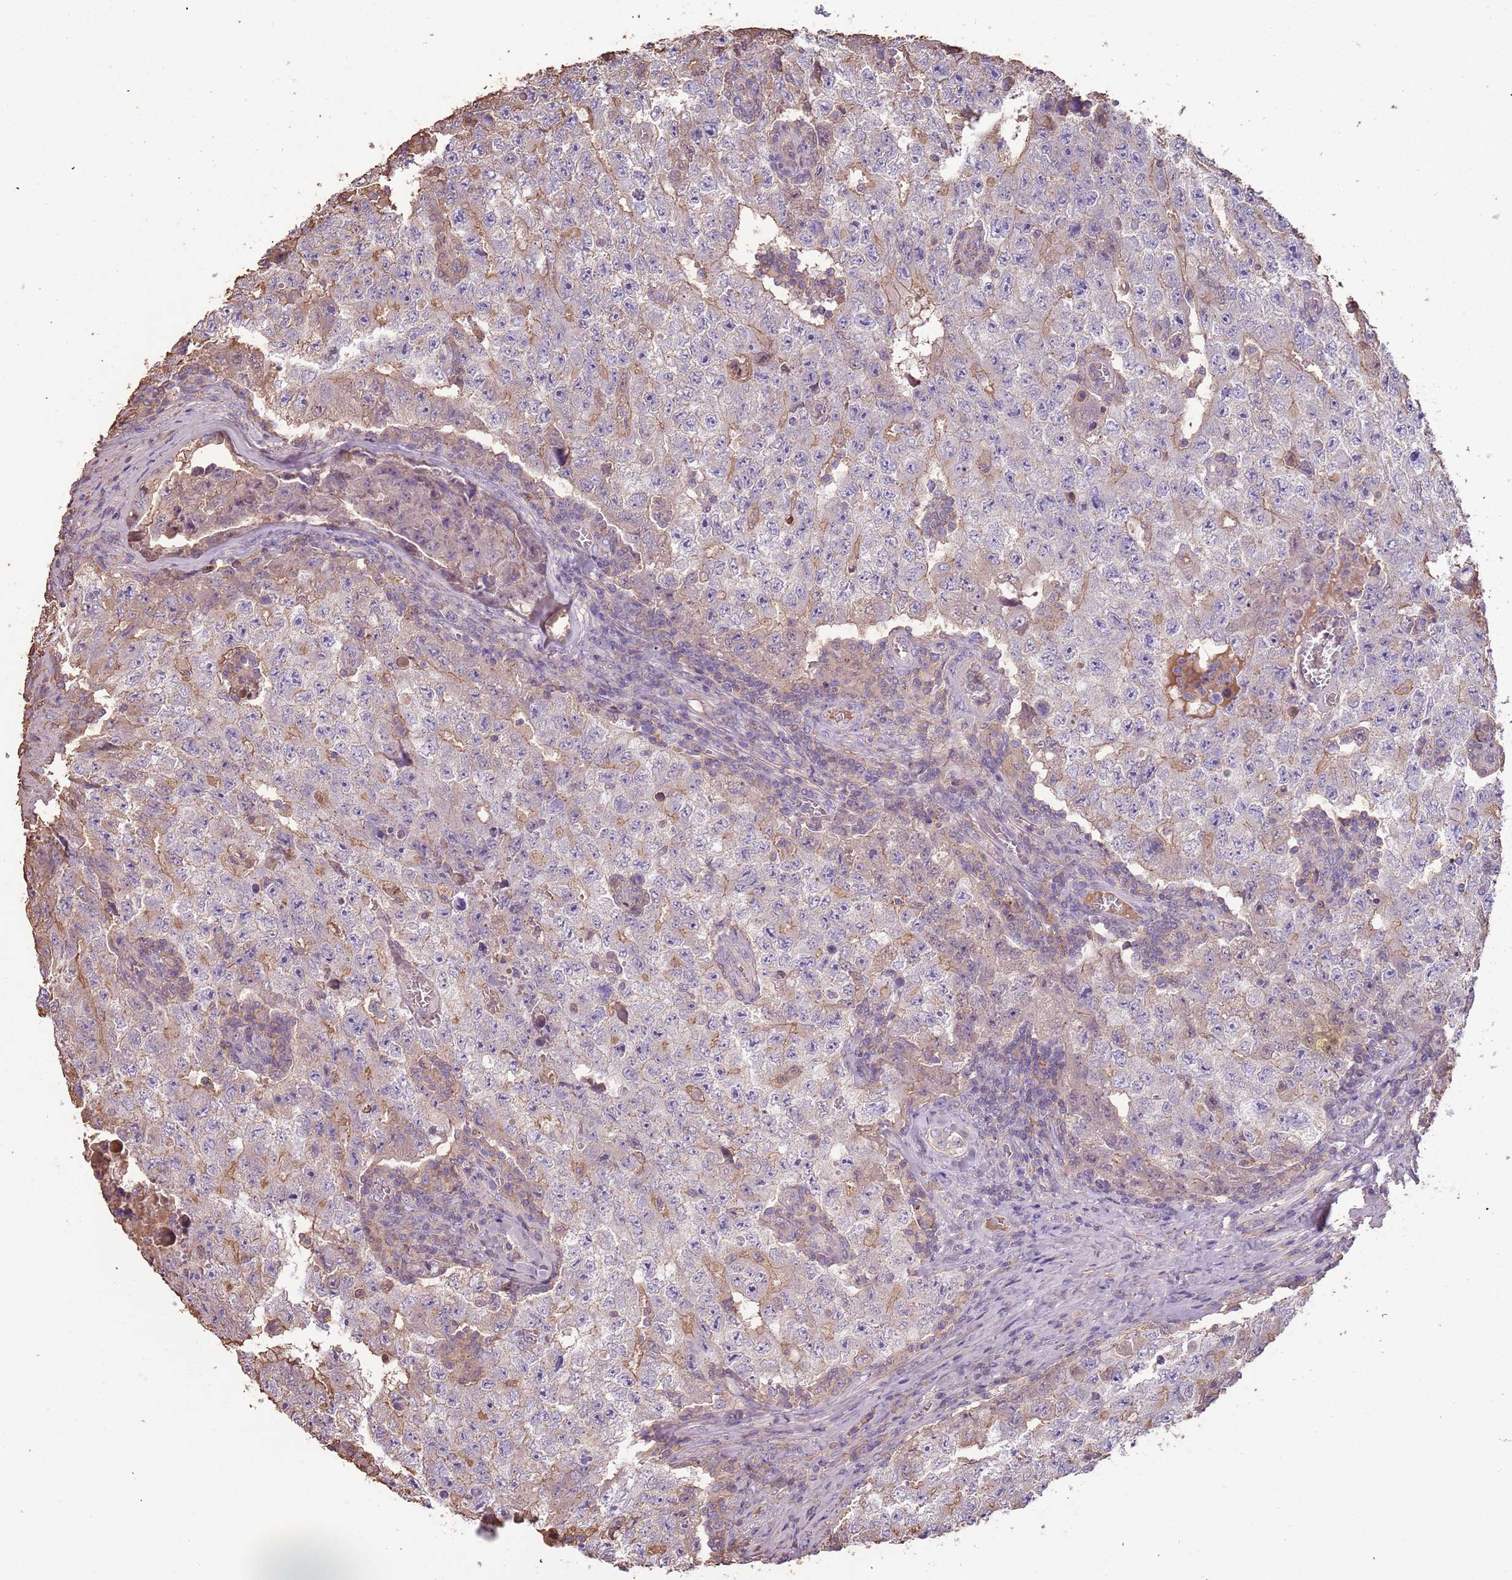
{"staining": {"intensity": "weak", "quantity": ">75%", "location": "cytoplasmic/membranous"}, "tissue": "testis cancer", "cell_type": "Tumor cells", "image_type": "cancer", "snomed": [{"axis": "morphology", "description": "Carcinoma, Embryonal, NOS"}, {"axis": "topography", "description": "Testis"}], "caption": "A brown stain labels weak cytoplasmic/membranous expression of a protein in testis embryonal carcinoma tumor cells.", "gene": "FECH", "patient": {"sex": "male", "age": 17}}